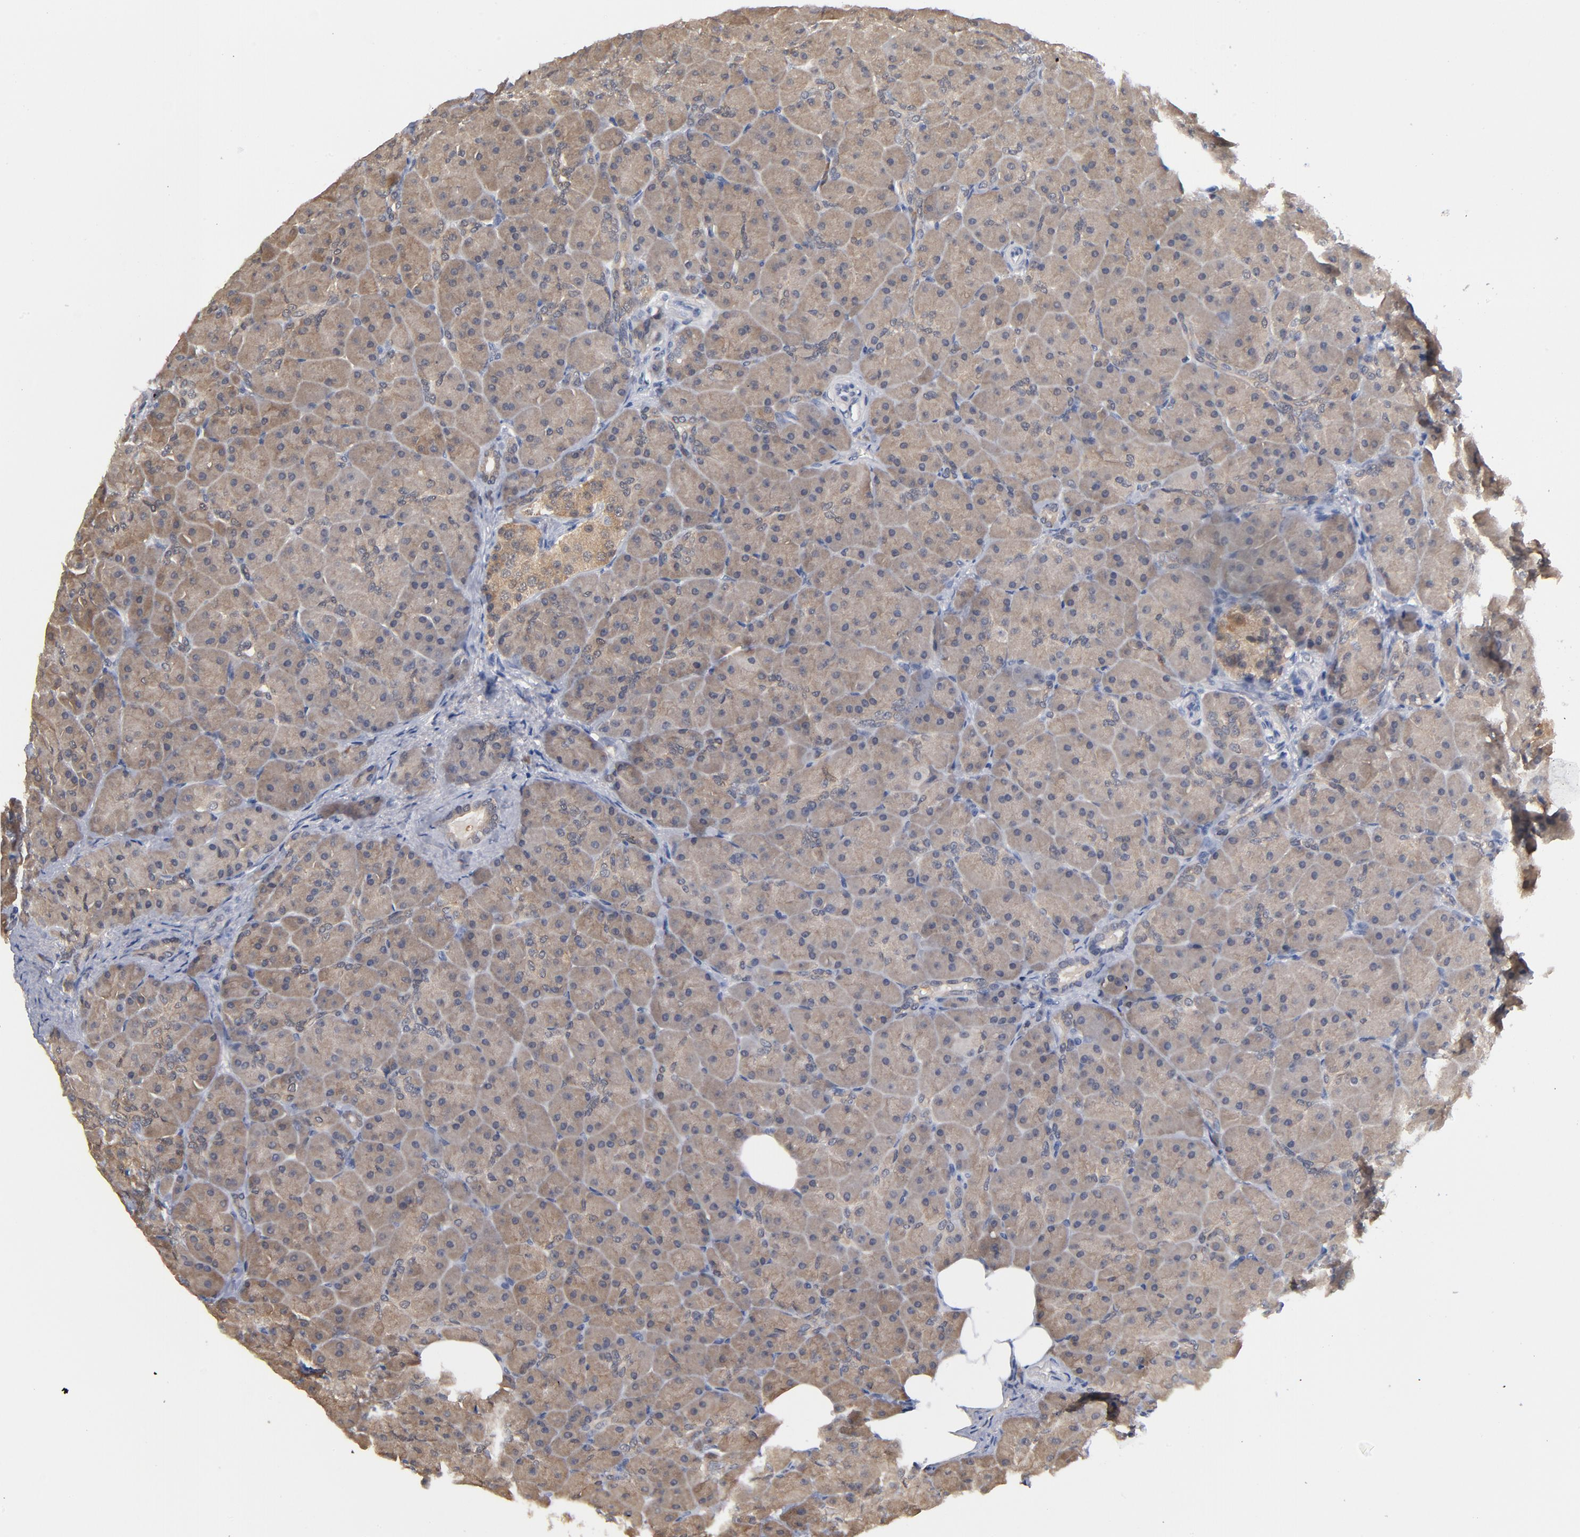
{"staining": {"intensity": "weak", "quantity": "25%-75%", "location": "cytoplasmic/membranous"}, "tissue": "pancreas", "cell_type": "Exocrine glandular cells", "image_type": "normal", "snomed": [{"axis": "morphology", "description": "Normal tissue, NOS"}, {"axis": "topography", "description": "Pancreas"}], "caption": "Human pancreas stained with a protein marker shows weak staining in exocrine glandular cells.", "gene": "MIF", "patient": {"sex": "male", "age": 66}}